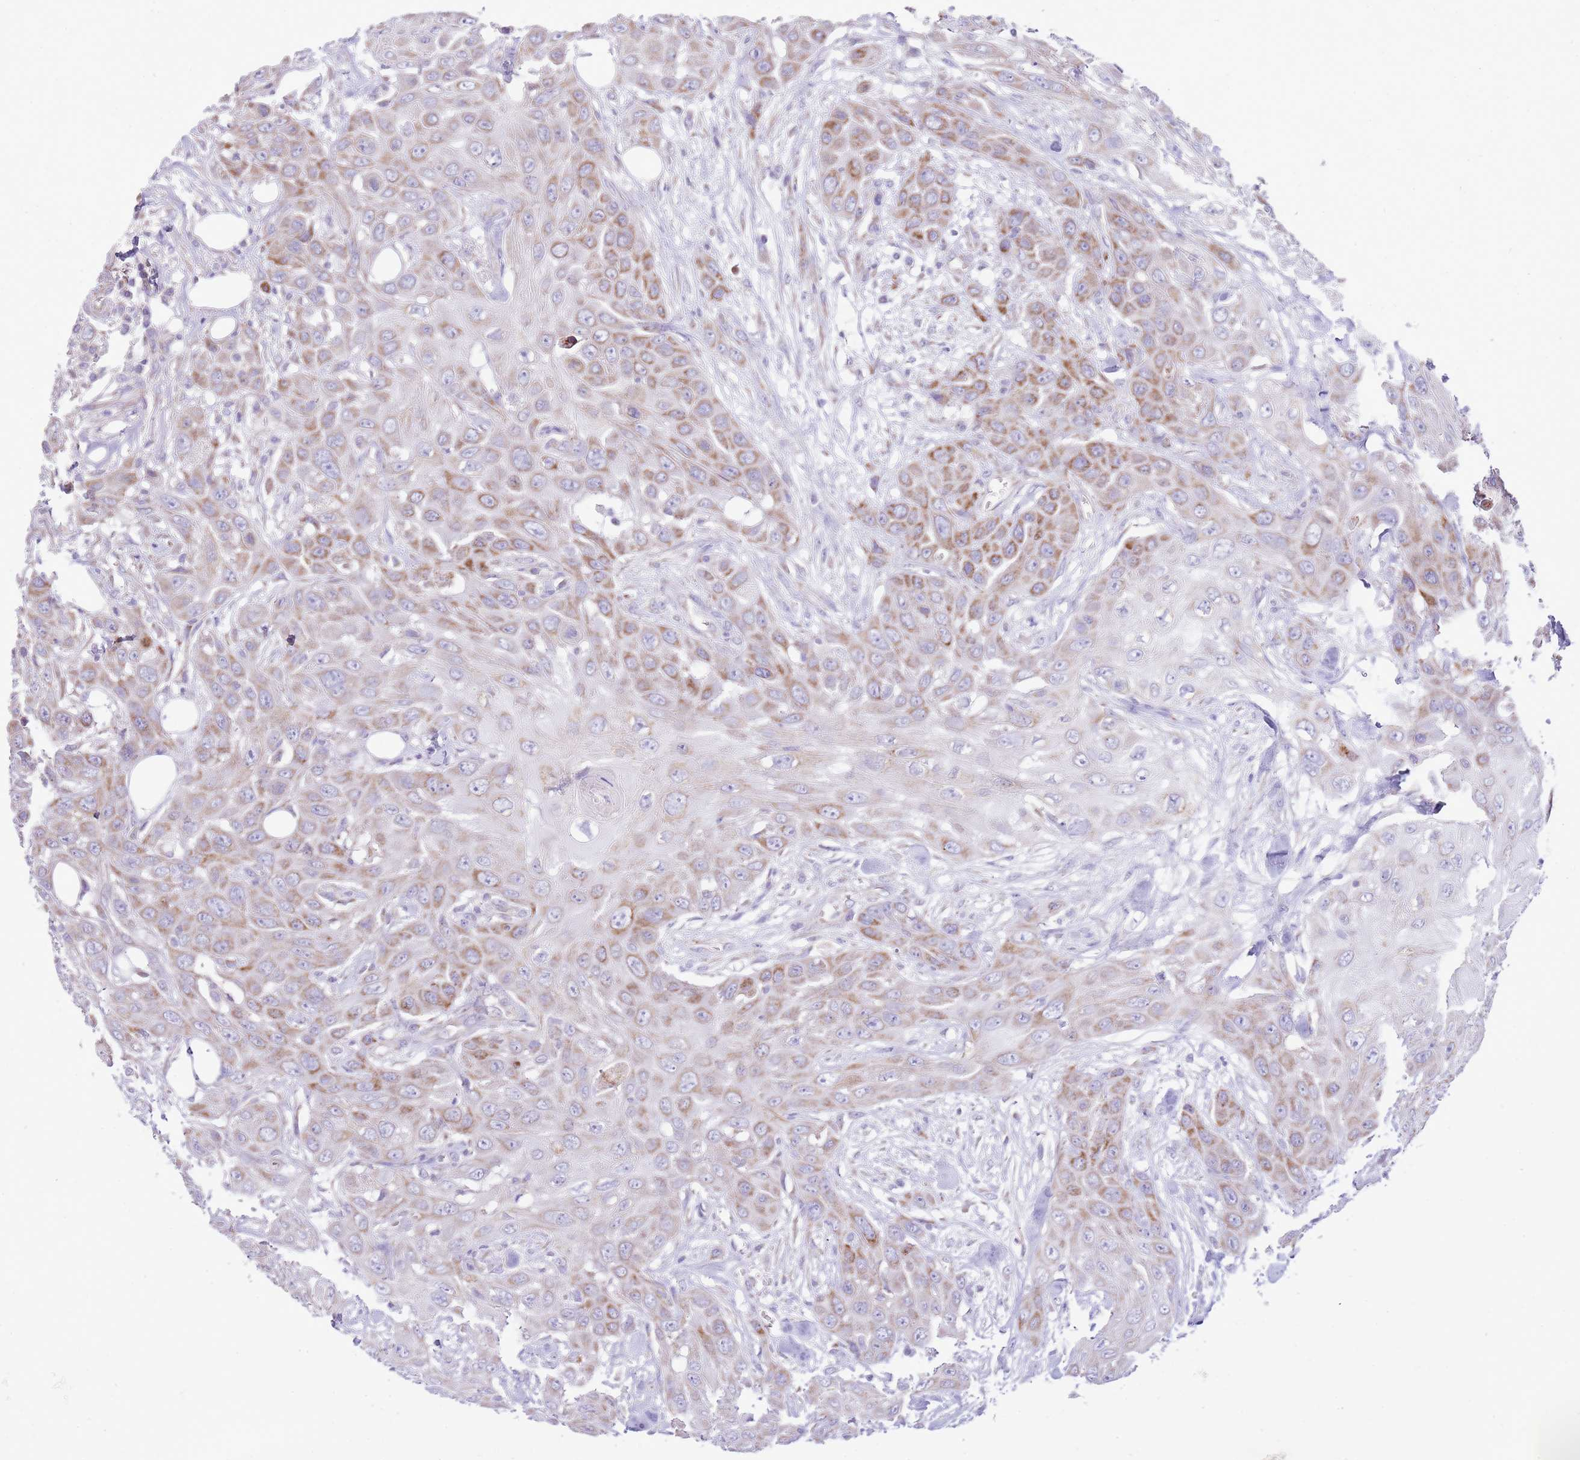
{"staining": {"intensity": "moderate", "quantity": "25%-75%", "location": "cytoplasmic/membranous"}, "tissue": "head and neck cancer", "cell_type": "Tumor cells", "image_type": "cancer", "snomed": [{"axis": "morphology", "description": "Squamous cell carcinoma, NOS"}, {"axis": "topography", "description": "Head-Neck"}], "caption": "Immunohistochemistry (IHC) histopathology image of head and neck cancer (squamous cell carcinoma) stained for a protein (brown), which demonstrates medium levels of moderate cytoplasmic/membranous positivity in about 25%-75% of tumor cells.", "gene": "OAZ2", "patient": {"sex": "male", "age": 81}}